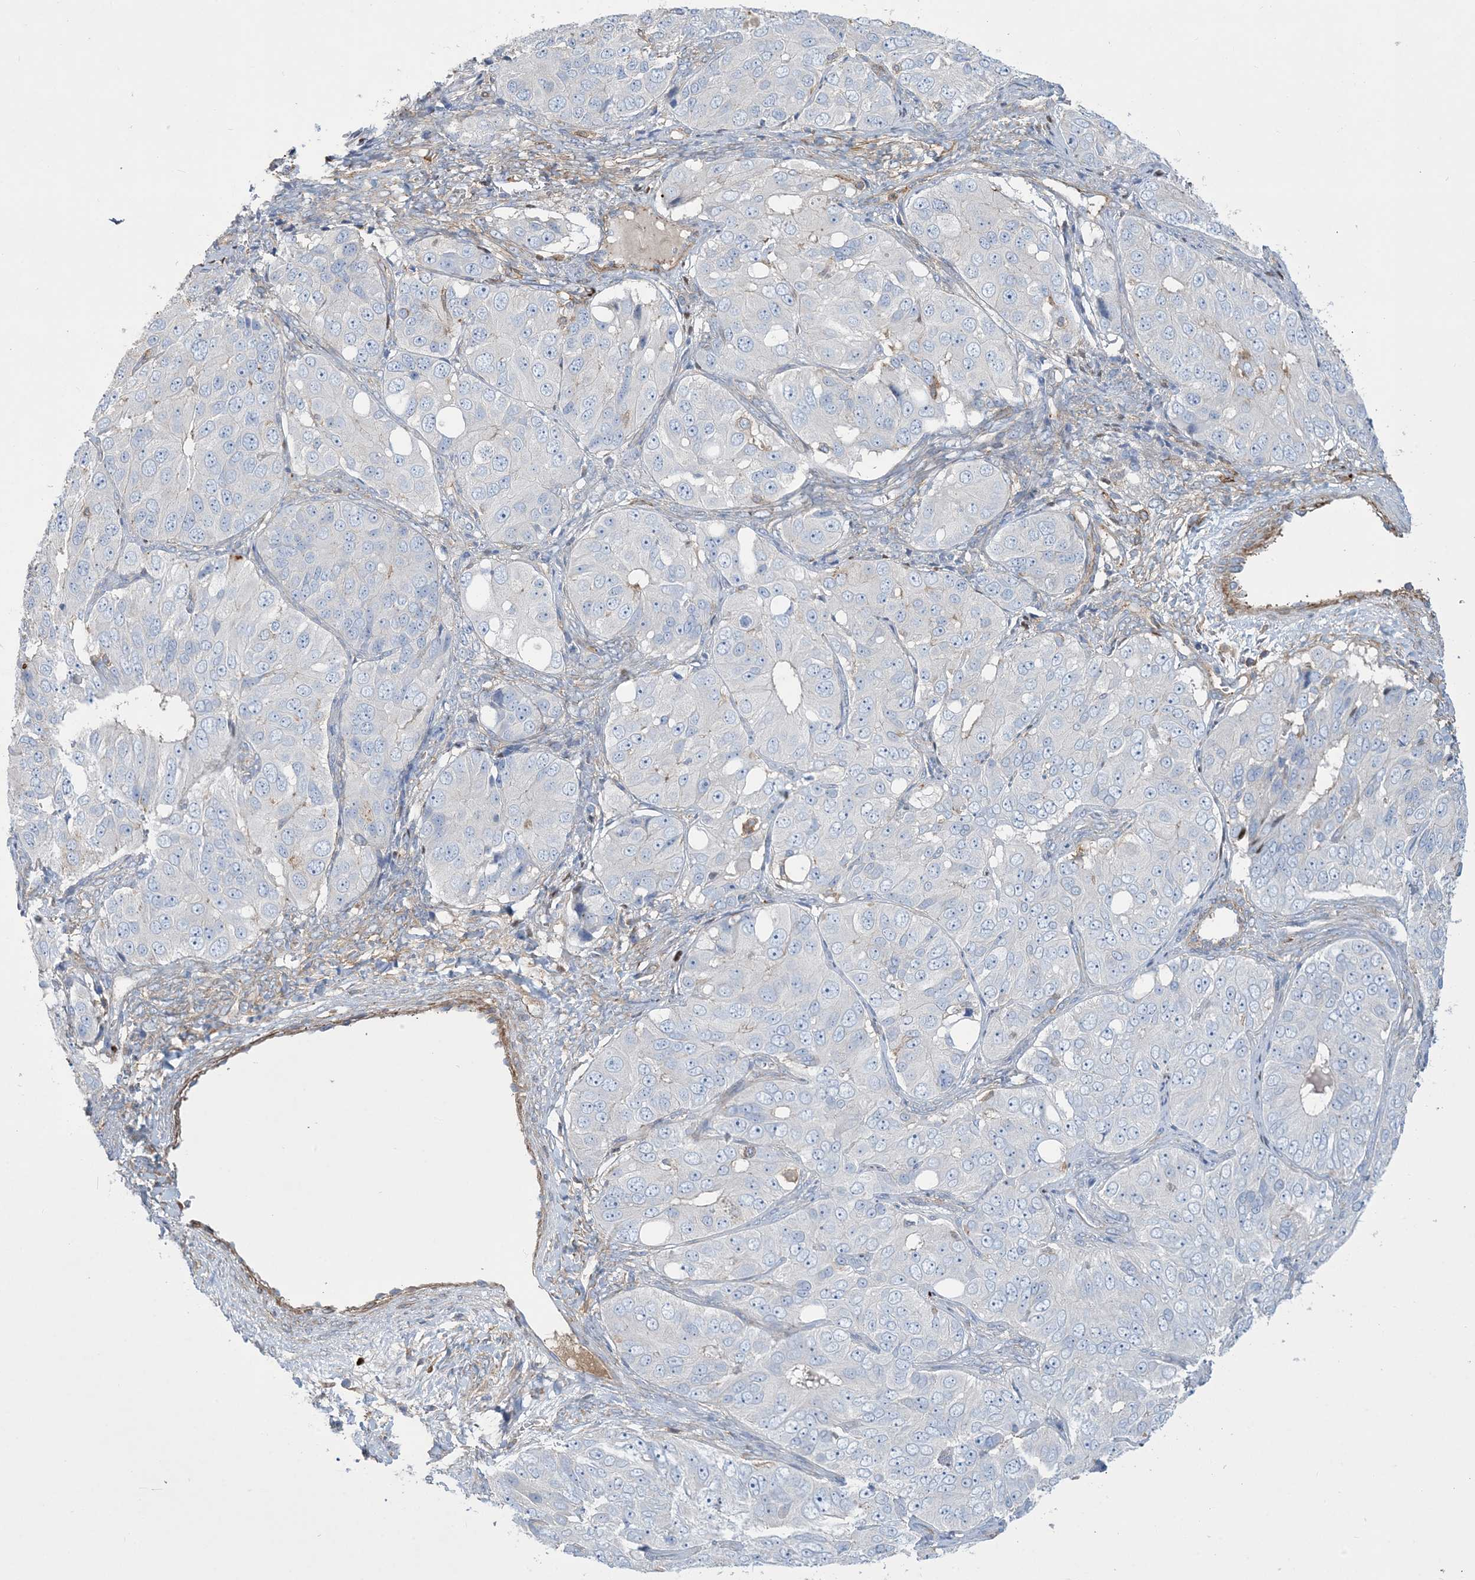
{"staining": {"intensity": "negative", "quantity": "none", "location": "none"}, "tissue": "ovarian cancer", "cell_type": "Tumor cells", "image_type": "cancer", "snomed": [{"axis": "morphology", "description": "Carcinoma, endometroid"}, {"axis": "topography", "description": "Ovary"}], "caption": "Human endometroid carcinoma (ovarian) stained for a protein using immunohistochemistry exhibits no positivity in tumor cells.", "gene": "GTF3C2", "patient": {"sex": "female", "age": 51}}